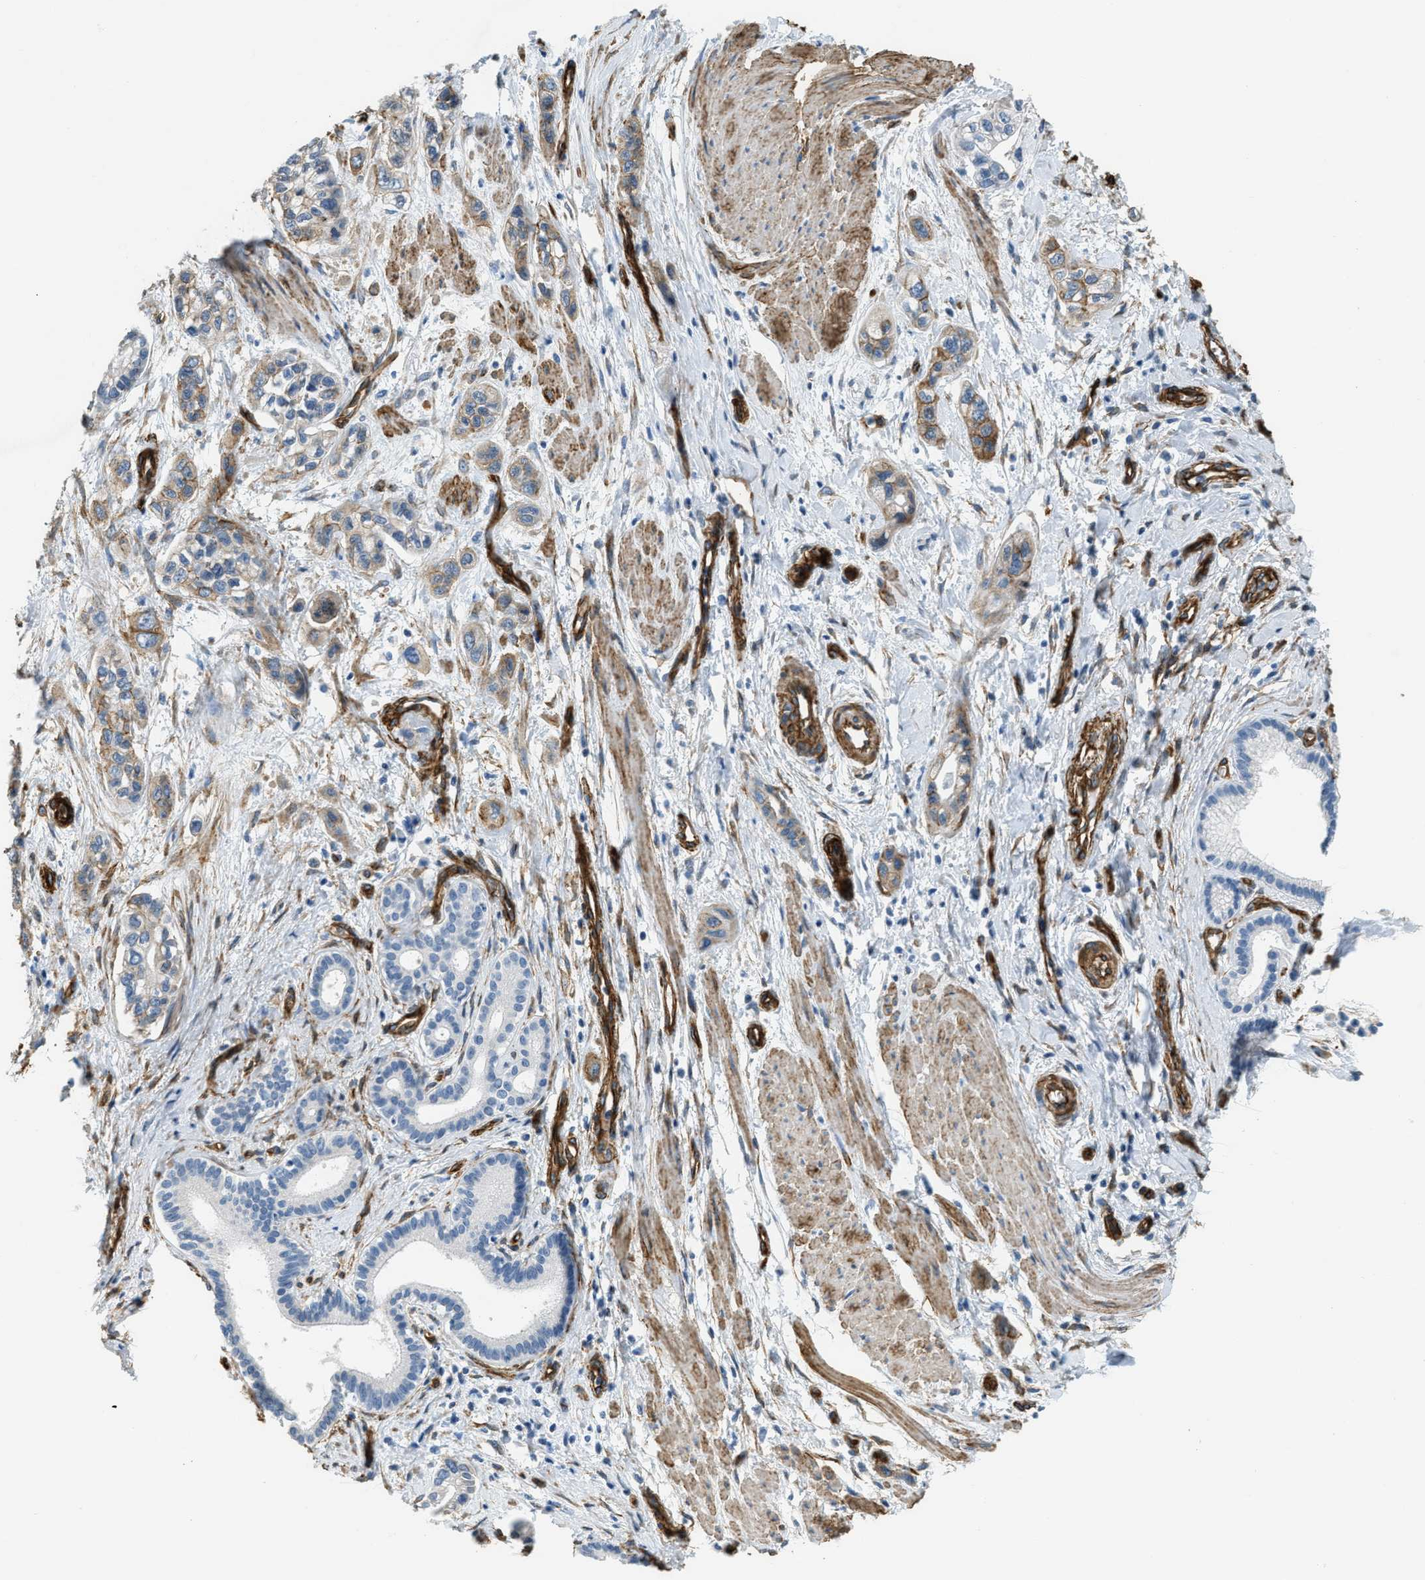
{"staining": {"intensity": "moderate", "quantity": "<25%", "location": "cytoplasmic/membranous"}, "tissue": "pancreatic cancer", "cell_type": "Tumor cells", "image_type": "cancer", "snomed": [{"axis": "morphology", "description": "Adenocarcinoma, NOS"}, {"axis": "topography", "description": "Pancreas"}], "caption": "This image demonstrates immunohistochemistry (IHC) staining of adenocarcinoma (pancreatic), with low moderate cytoplasmic/membranous staining in about <25% of tumor cells.", "gene": "TMEM43", "patient": {"sex": "male", "age": 74}}